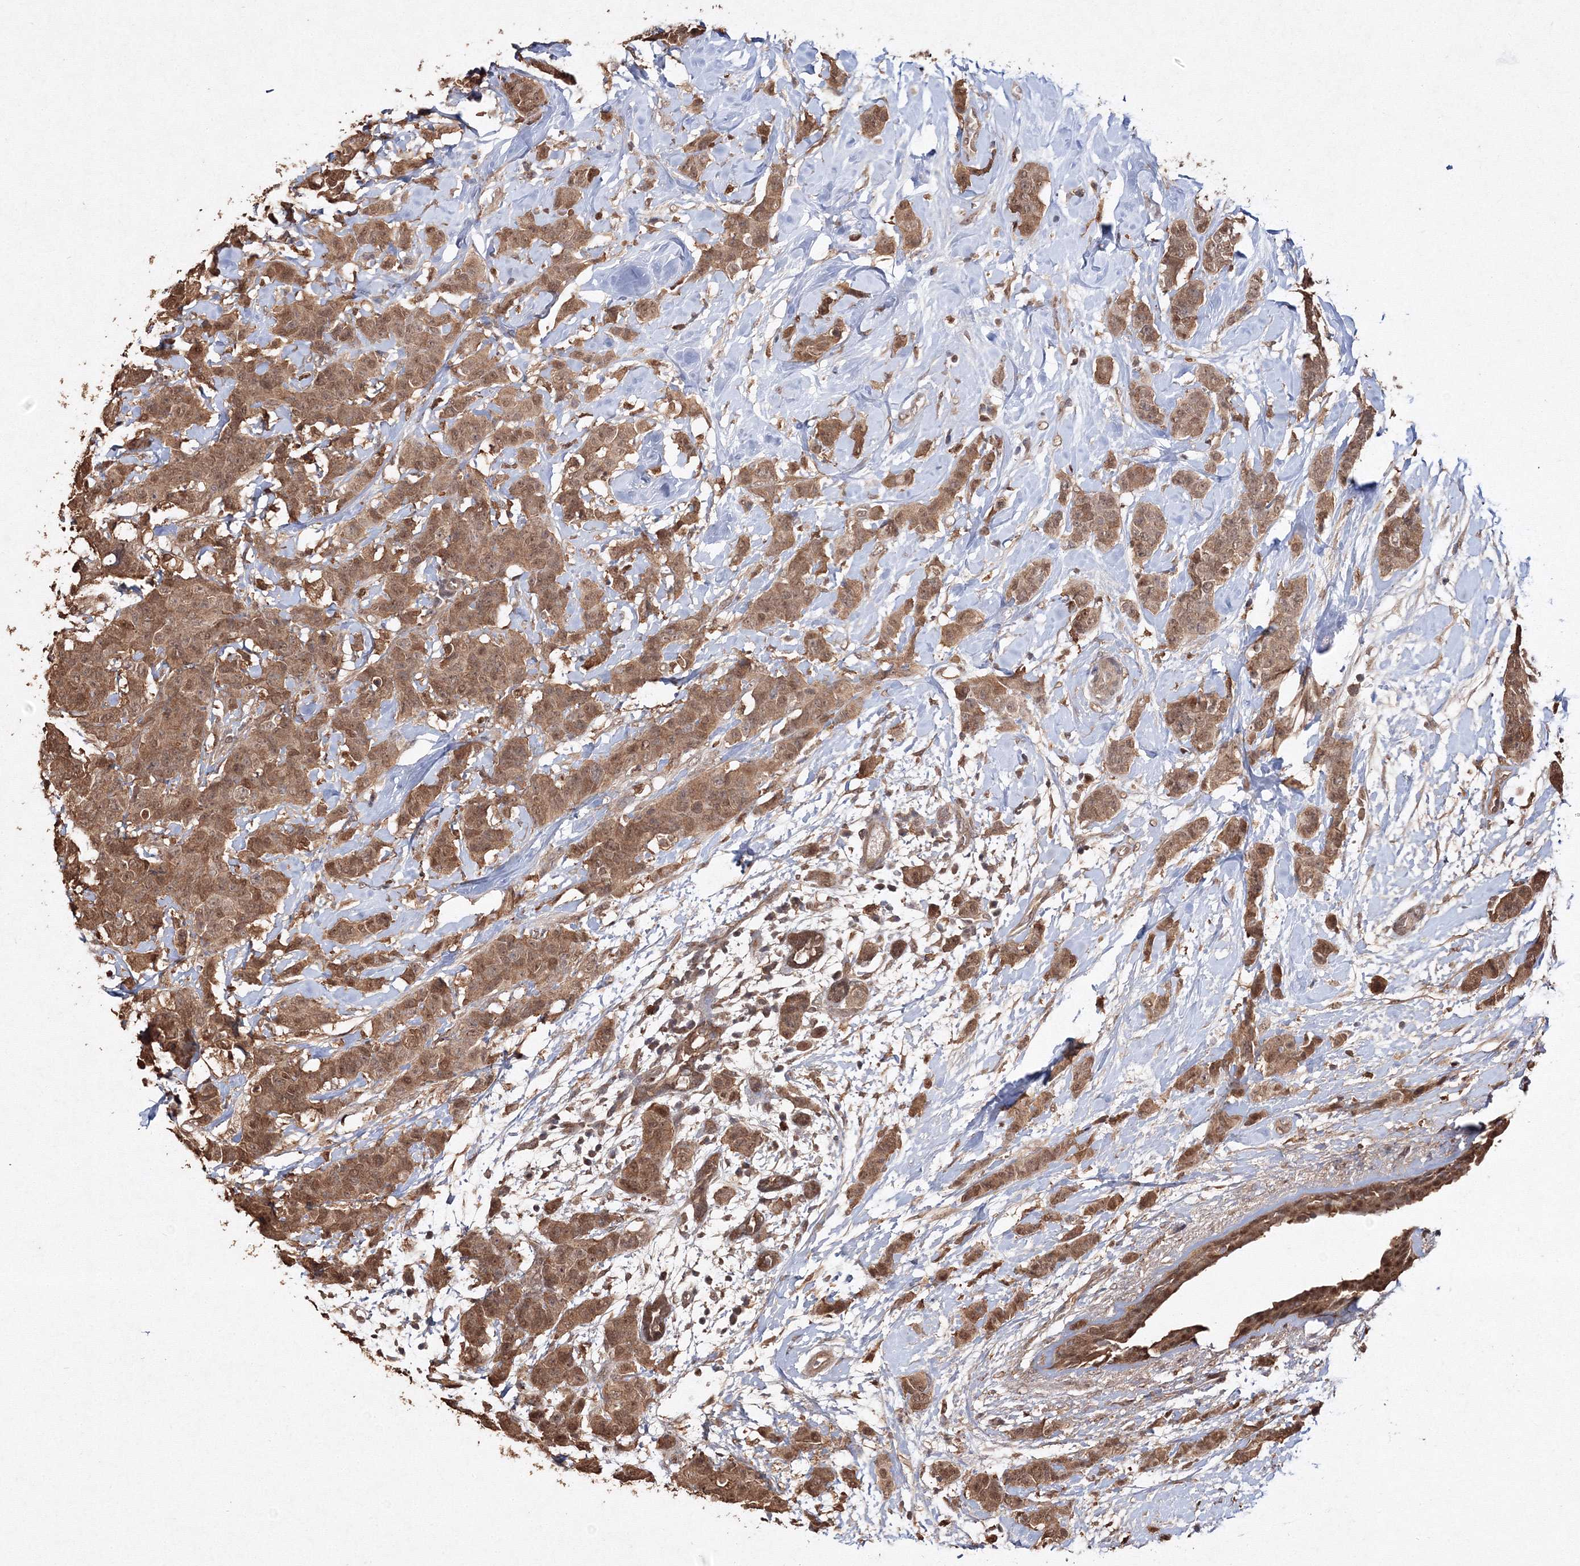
{"staining": {"intensity": "moderate", "quantity": ">75%", "location": "cytoplasmic/membranous,nuclear"}, "tissue": "breast cancer", "cell_type": "Tumor cells", "image_type": "cancer", "snomed": [{"axis": "morphology", "description": "Normal tissue, NOS"}, {"axis": "morphology", "description": "Duct carcinoma"}, {"axis": "topography", "description": "Breast"}], "caption": "Brown immunohistochemical staining in human breast invasive ductal carcinoma reveals moderate cytoplasmic/membranous and nuclear staining in approximately >75% of tumor cells.", "gene": "S100A11", "patient": {"sex": "female", "age": 40}}